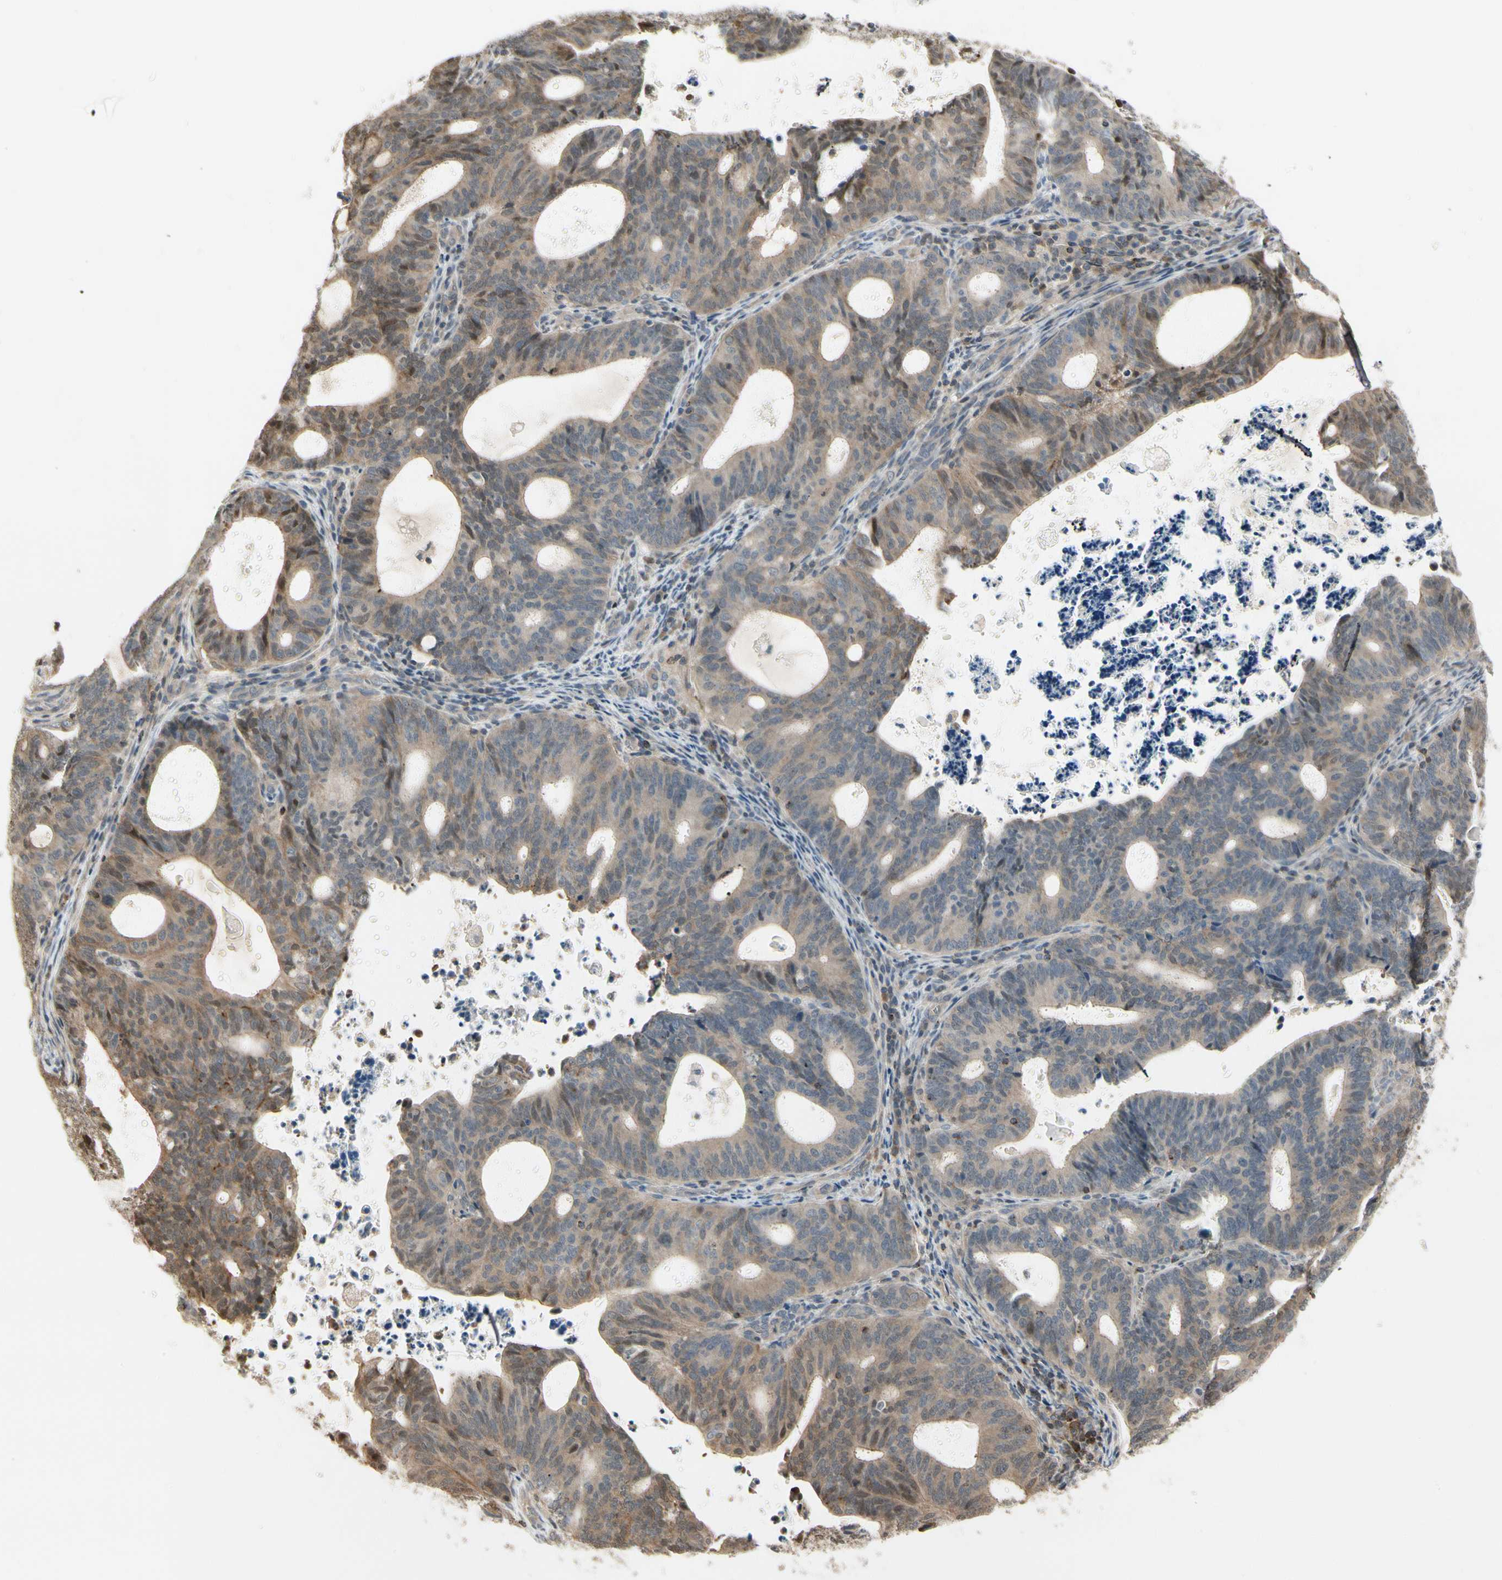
{"staining": {"intensity": "moderate", "quantity": ">75%", "location": "cytoplasmic/membranous,nuclear"}, "tissue": "endometrial cancer", "cell_type": "Tumor cells", "image_type": "cancer", "snomed": [{"axis": "morphology", "description": "Adenocarcinoma, NOS"}, {"axis": "topography", "description": "Uterus"}], "caption": "High-magnification brightfield microscopy of endometrial cancer (adenocarcinoma) stained with DAB (3,3'-diaminobenzidine) (brown) and counterstained with hematoxylin (blue). tumor cells exhibit moderate cytoplasmic/membranous and nuclear staining is appreciated in about>75% of cells.", "gene": "EVC", "patient": {"sex": "female", "age": 83}}